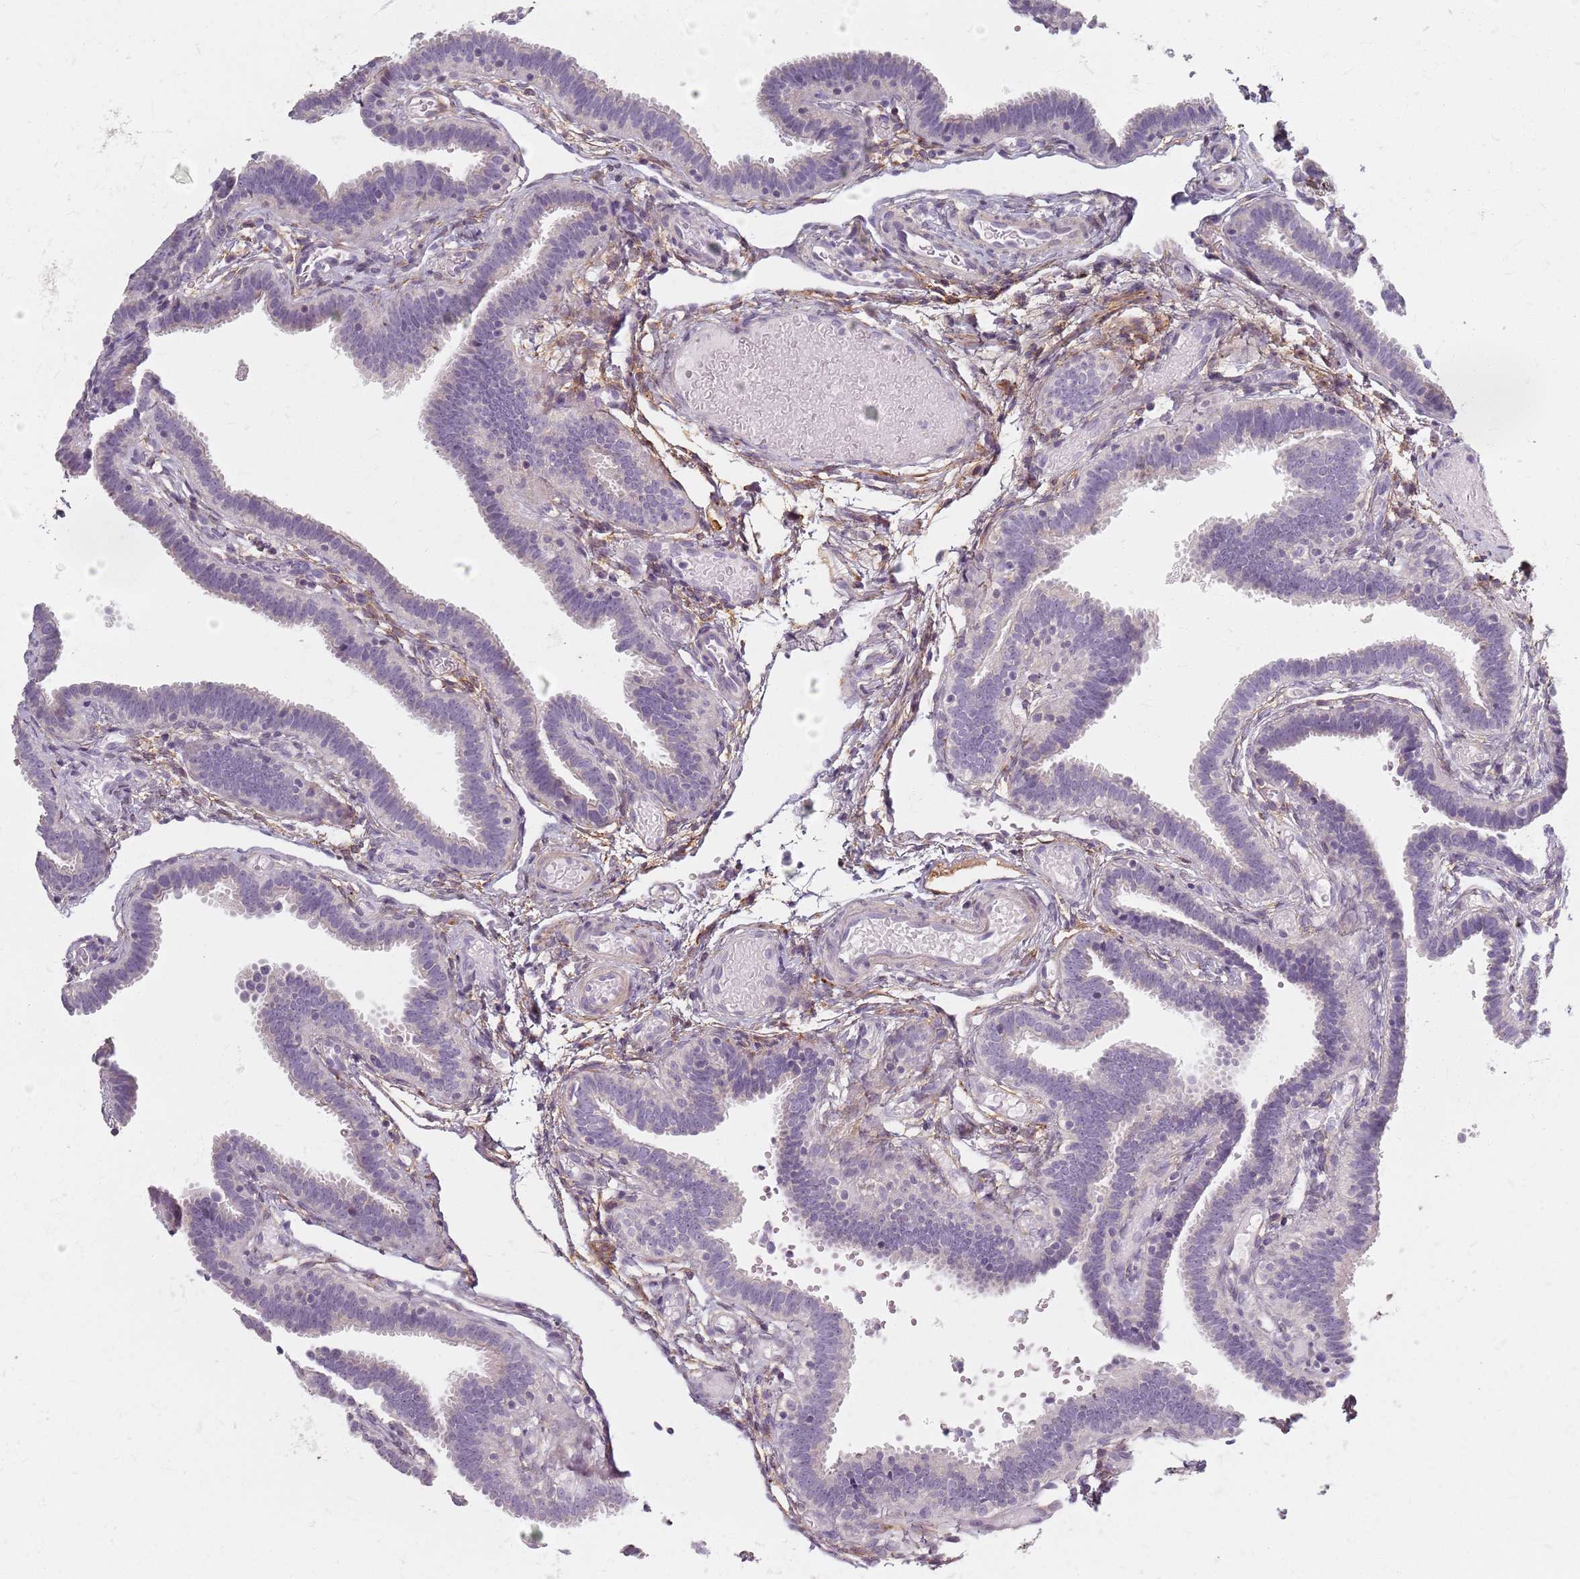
{"staining": {"intensity": "negative", "quantity": "none", "location": "none"}, "tissue": "fallopian tube", "cell_type": "Glandular cells", "image_type": "normal", "snomed": [{"axis": "morphology", "description": "Normal tissue, NOS"}, {"axis": "topography", "description": "Fallopian tube"}], "caption": "Photomicrograph shows no significant protein positivity in glandular cells of normal fallopian tube.", "gene": "SYNGR3", "patient": {"sex": "female", "age": 37}}